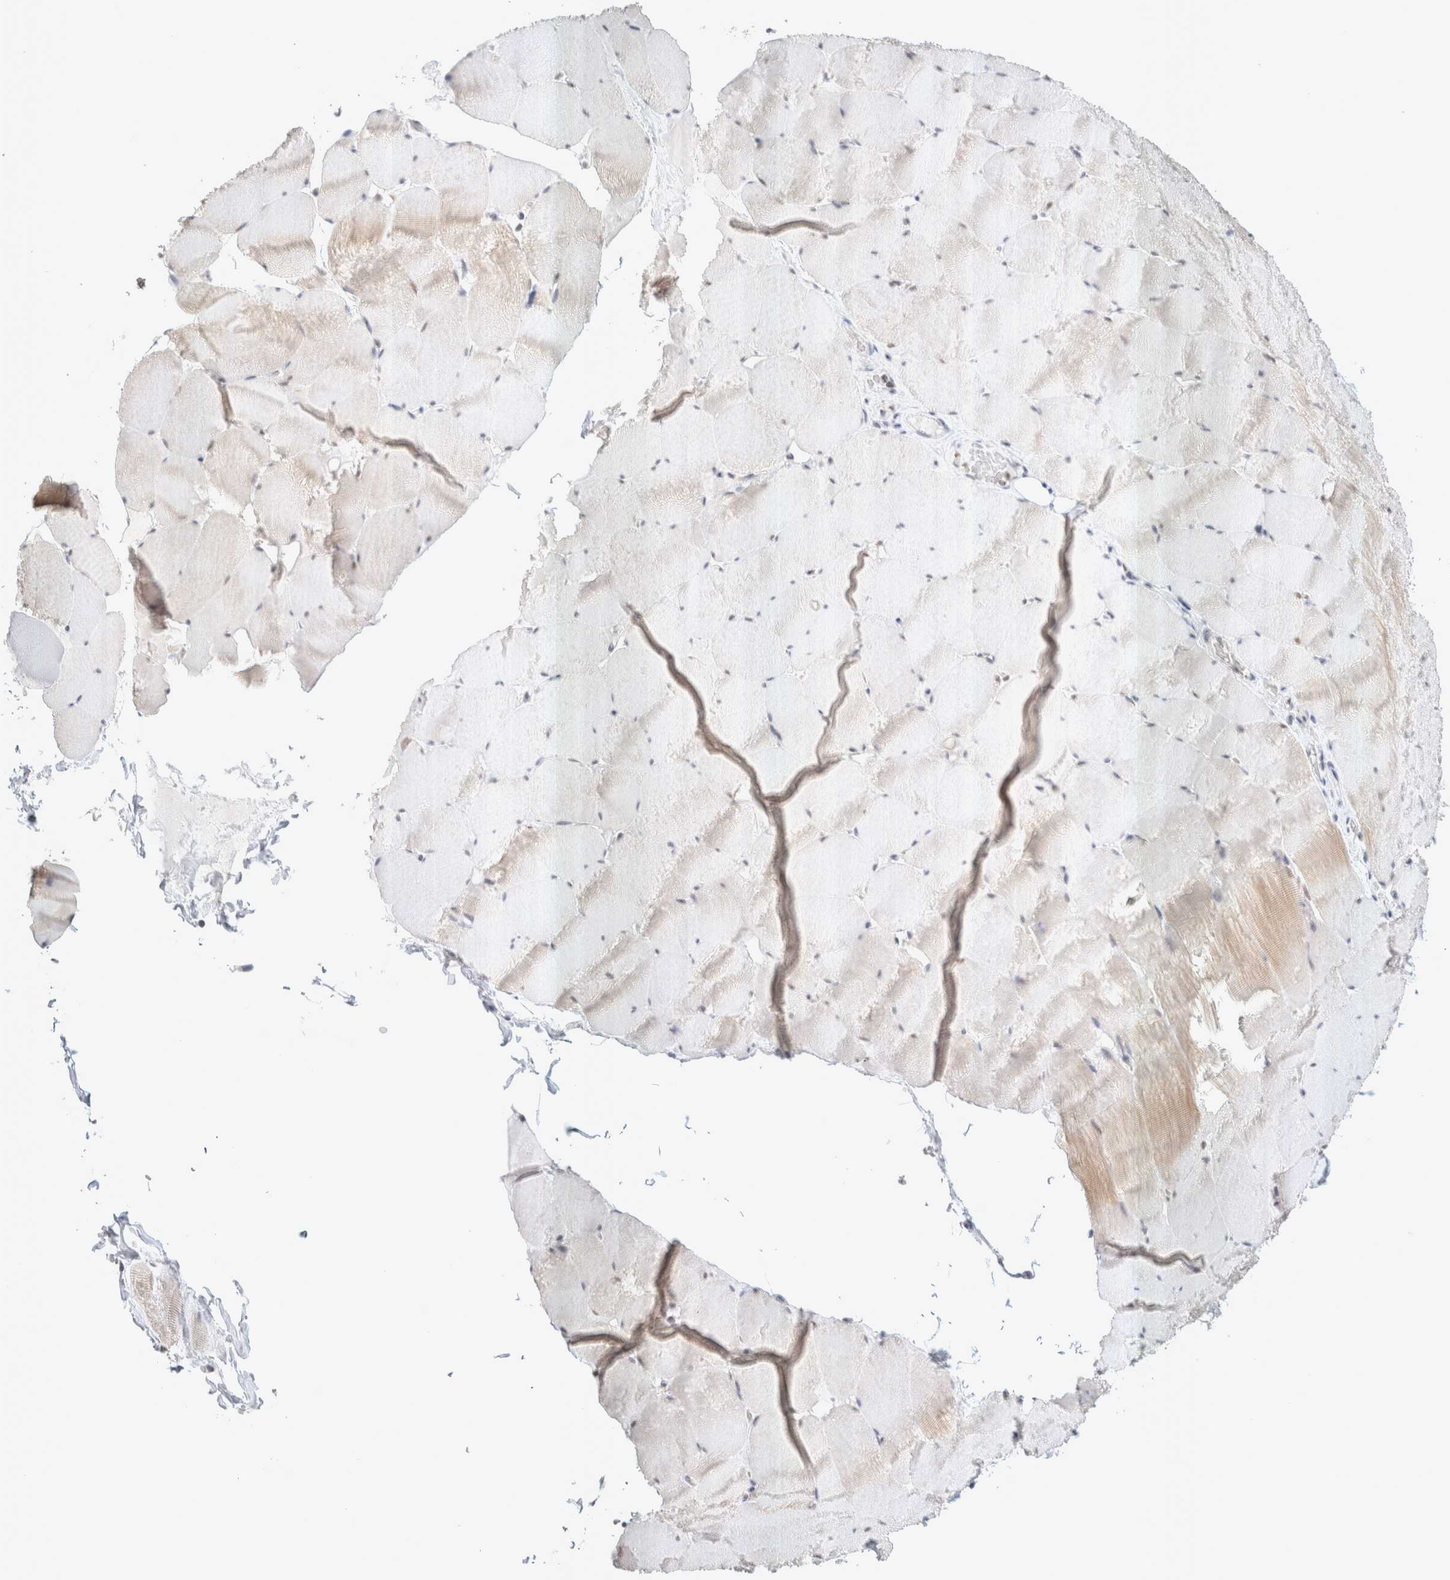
{"staining": {"intensity": "moderate", "quantity": "<25%", "location": "cytoplasmic/membranous,nuclear"}, "tissue": "skeletal muscle", "cell_type": "Myocytes", "image_type": "normal", "snomed": [{"axis": "morphology", "description": "Normal tissue, NOS"}, {"axis": "topography", "description": "Skeletal muscle"}], "caption": "This histopathology image demonstrates IHC staining of benign skeletal muscle, with low moderate cytoplasmic/membranous,nuclear positivity in approximately <25% of myocytes.", "gene": "TRMT12", "patient": {"sex": "male", "age": 62}}